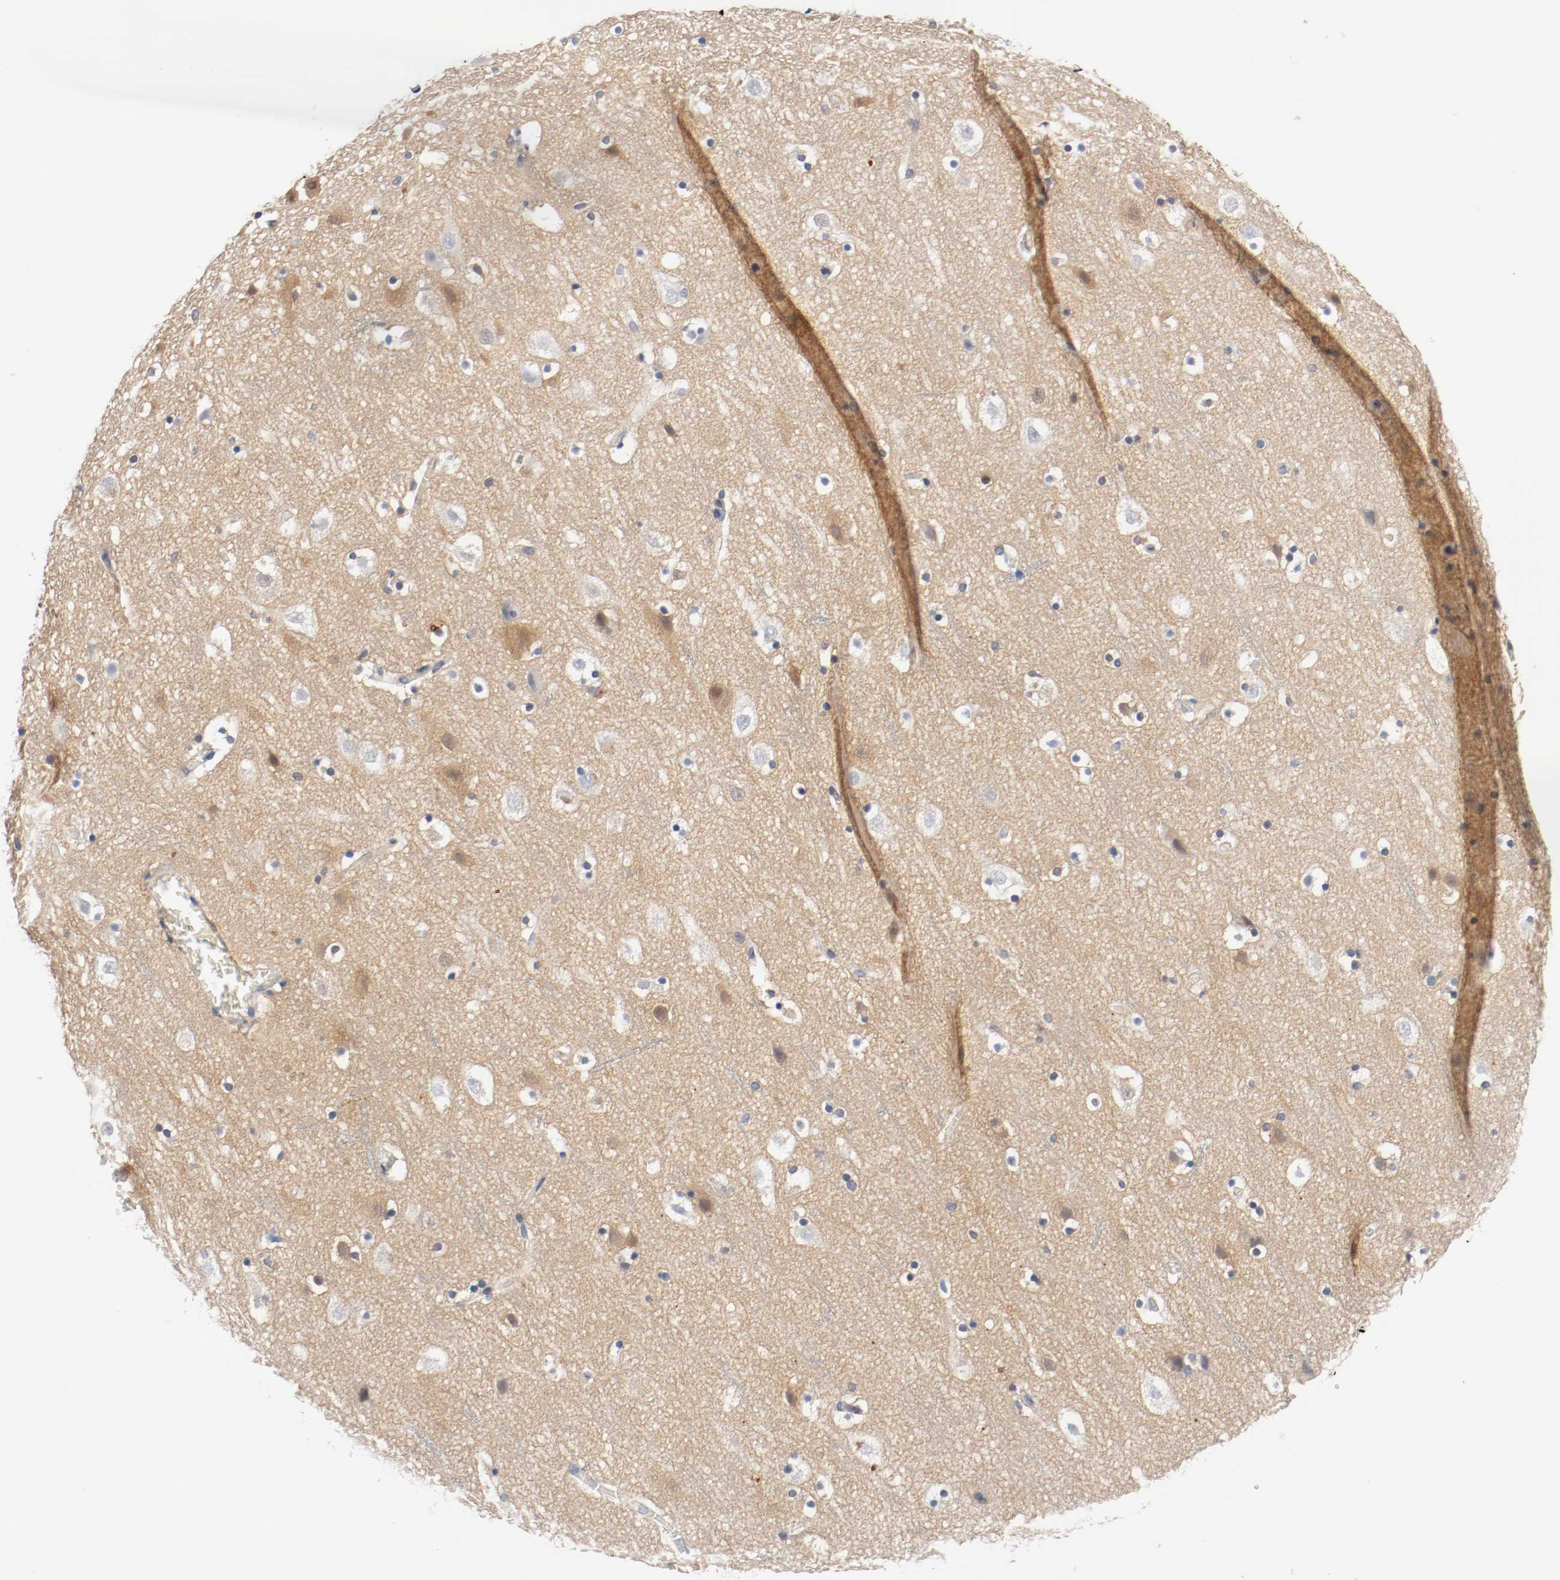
{"staining": {"intensity": "negative", "quantity": "none", "location": "none"}, "tissue": "cerebral cortex", "cell_type": "Endothelial cells", "image_type": "normal", "snomed": [{"axis": "morphology", "description": "Normal tissue, NOS"}, {"axis": "topography", "description": "Cerebral cortex"}], "caption": "A photomicrograph of human cerebral cortex is negative for staining in endothelial cells. (DAB (3,3'-diaminobenzidine) IHC visualized using brightfield microscopy, high magnification).", "gene": "HGS", "patient": {"sex": "male", "age": 45}}